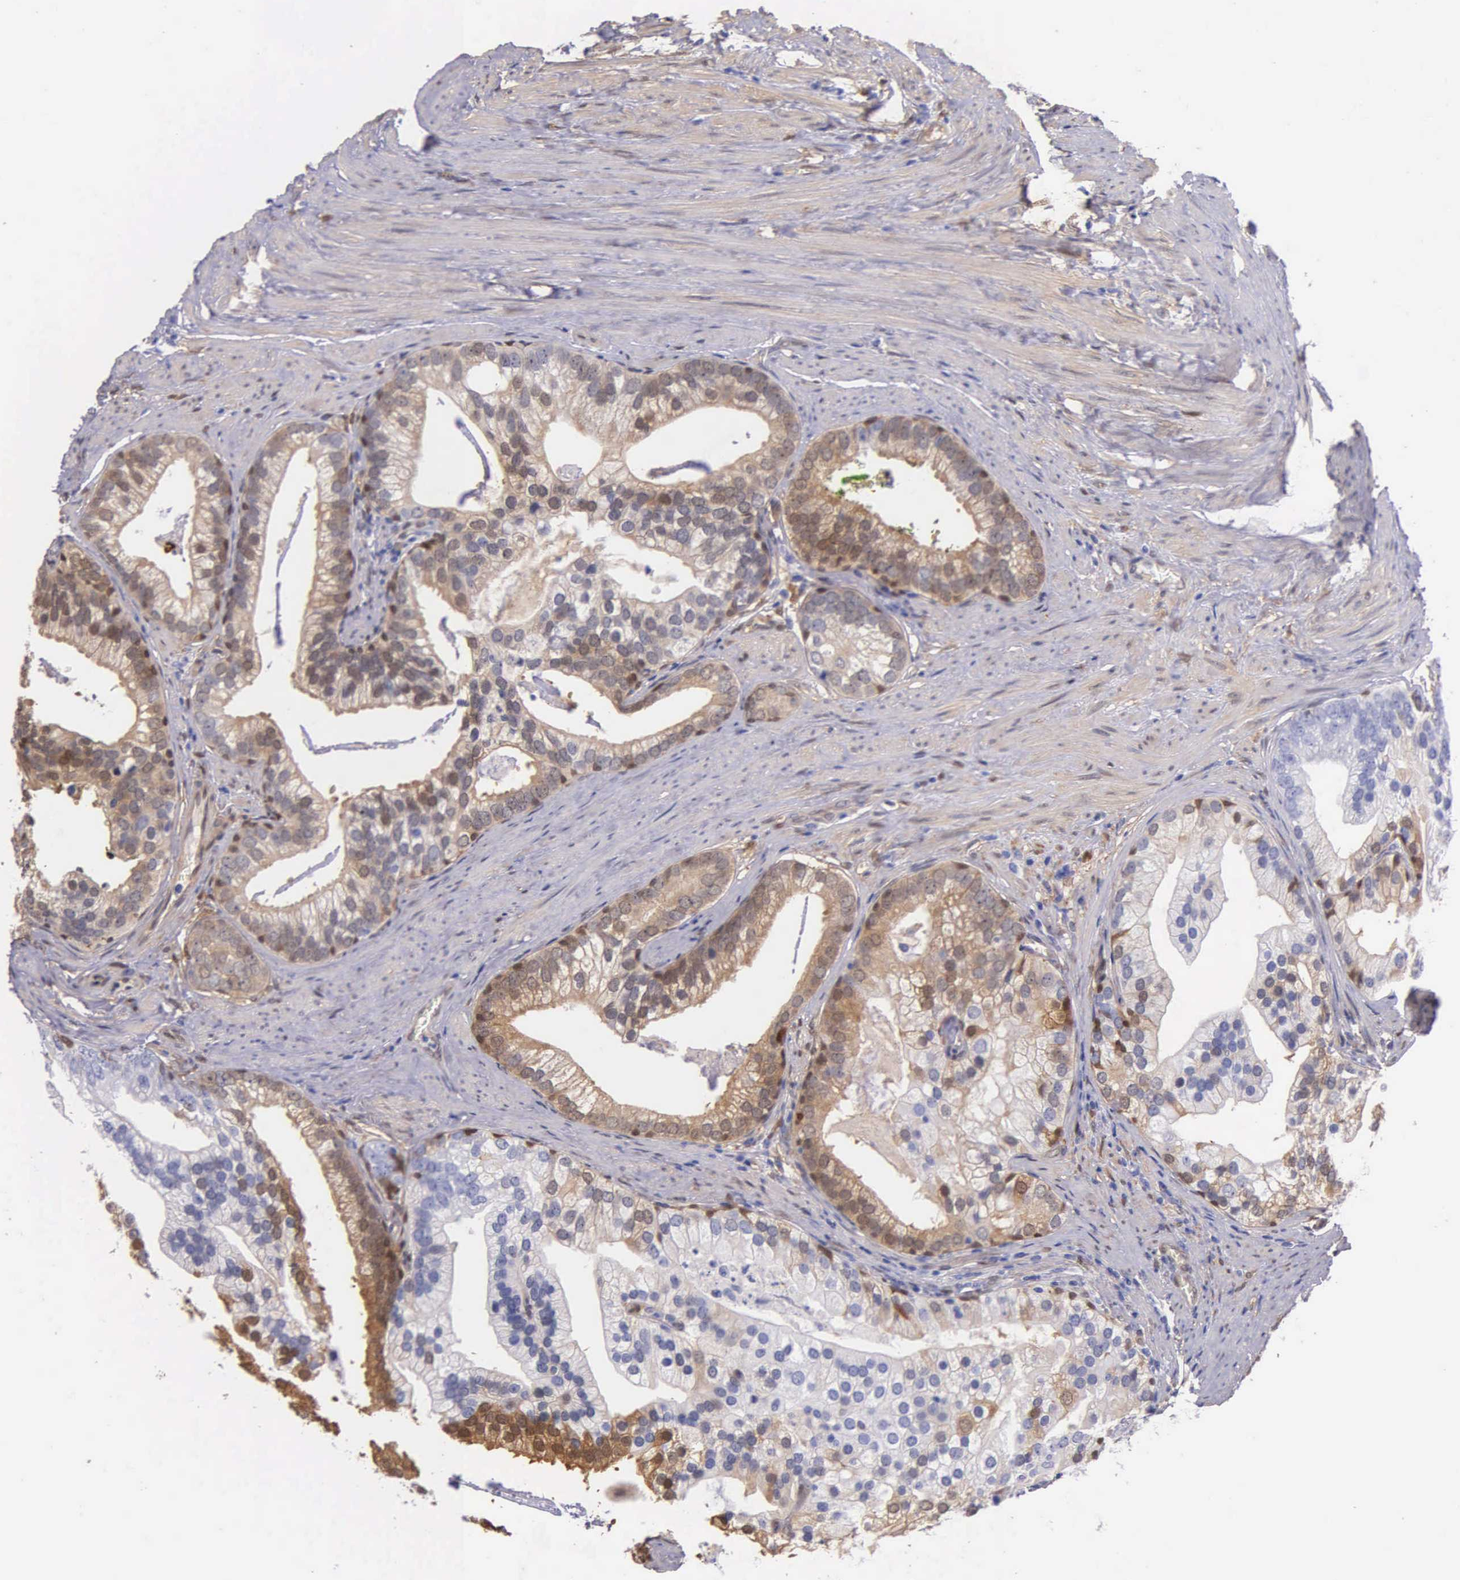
{"staining": {"intensity": "moderate", "quantity": "25%-75%", "location": "cytoplasmic/membranous"}, "tissue": "prostate cancer", "cell_type": "Tumor cells", "image_type": "cancer", "snomed": [{"axis": "morphology", "description": "Adenocarcinoma, Medium grade"}, {"axis": "topography", "description": "Prostate"}], "caption": "Immunohistochemical staining of prostate medium-grade adenocarcinoma demonstrates moderate cytoplasmic/membranous protein staining in about 25%-75% of tumor cells. (IHC, brightfield microscopy, high magnification).", "gene": "GSTT2", "patient": {"sex": "male", "age": 65}}